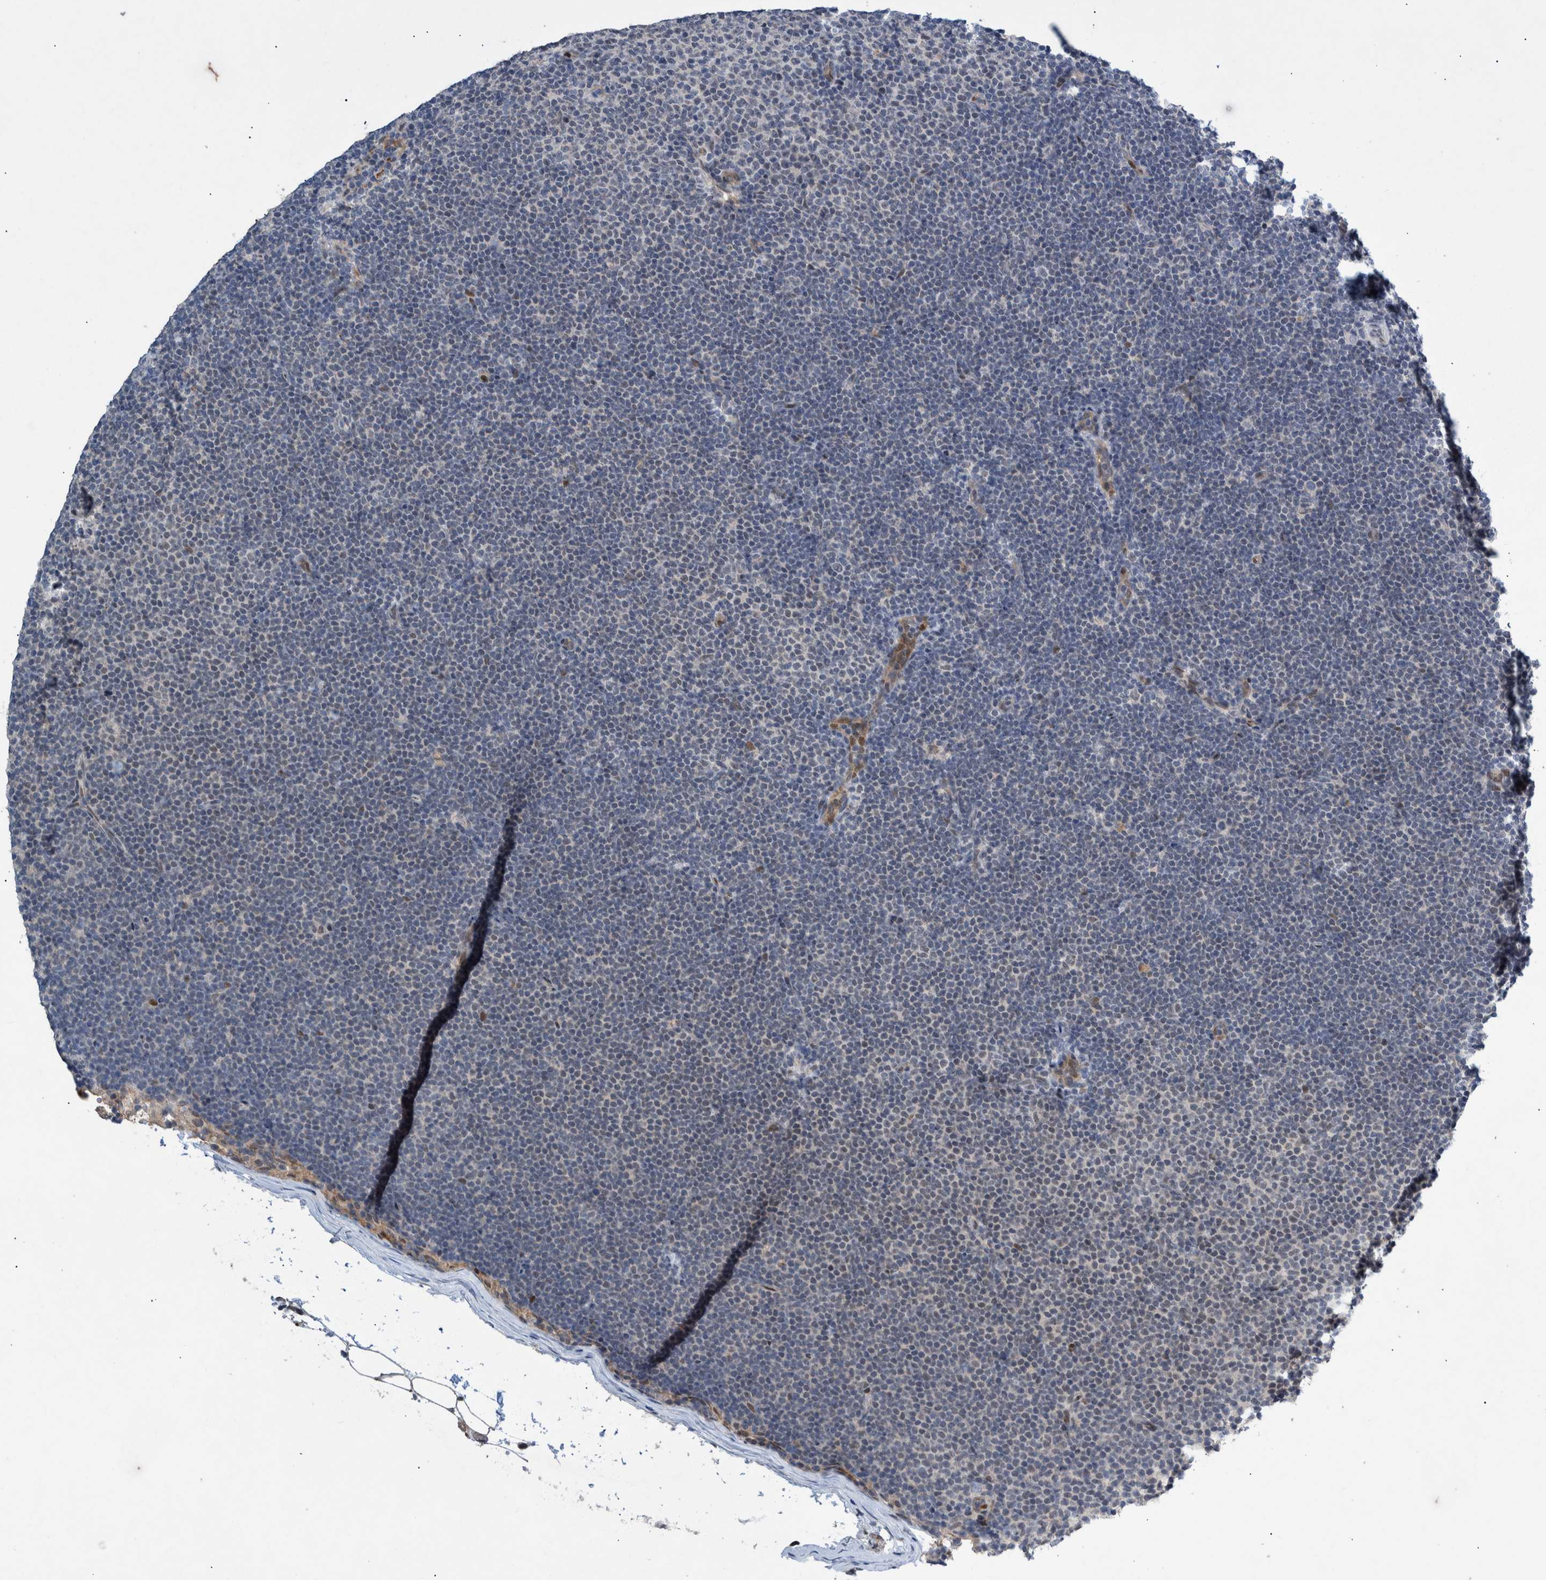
{"staining": {"intensity": "negative", "quantity": "none", "location": "none"}, "tissue": "lymphoma", "cell_type": "Tumor cells", "image_type": "cancer", "snomed": [{"axis": "morphology", "description": "Malignant lymphoma, non-Hodgkin's type, Low grade"}, {"axis": "topography", "description": "Lymph node"}], "caption": "This is an IHC photomicrograph of lymphoma. There is no positivity in tumor cells.", "gene": "ESRP1", "patient": {"sex": "female", "age": 53}}